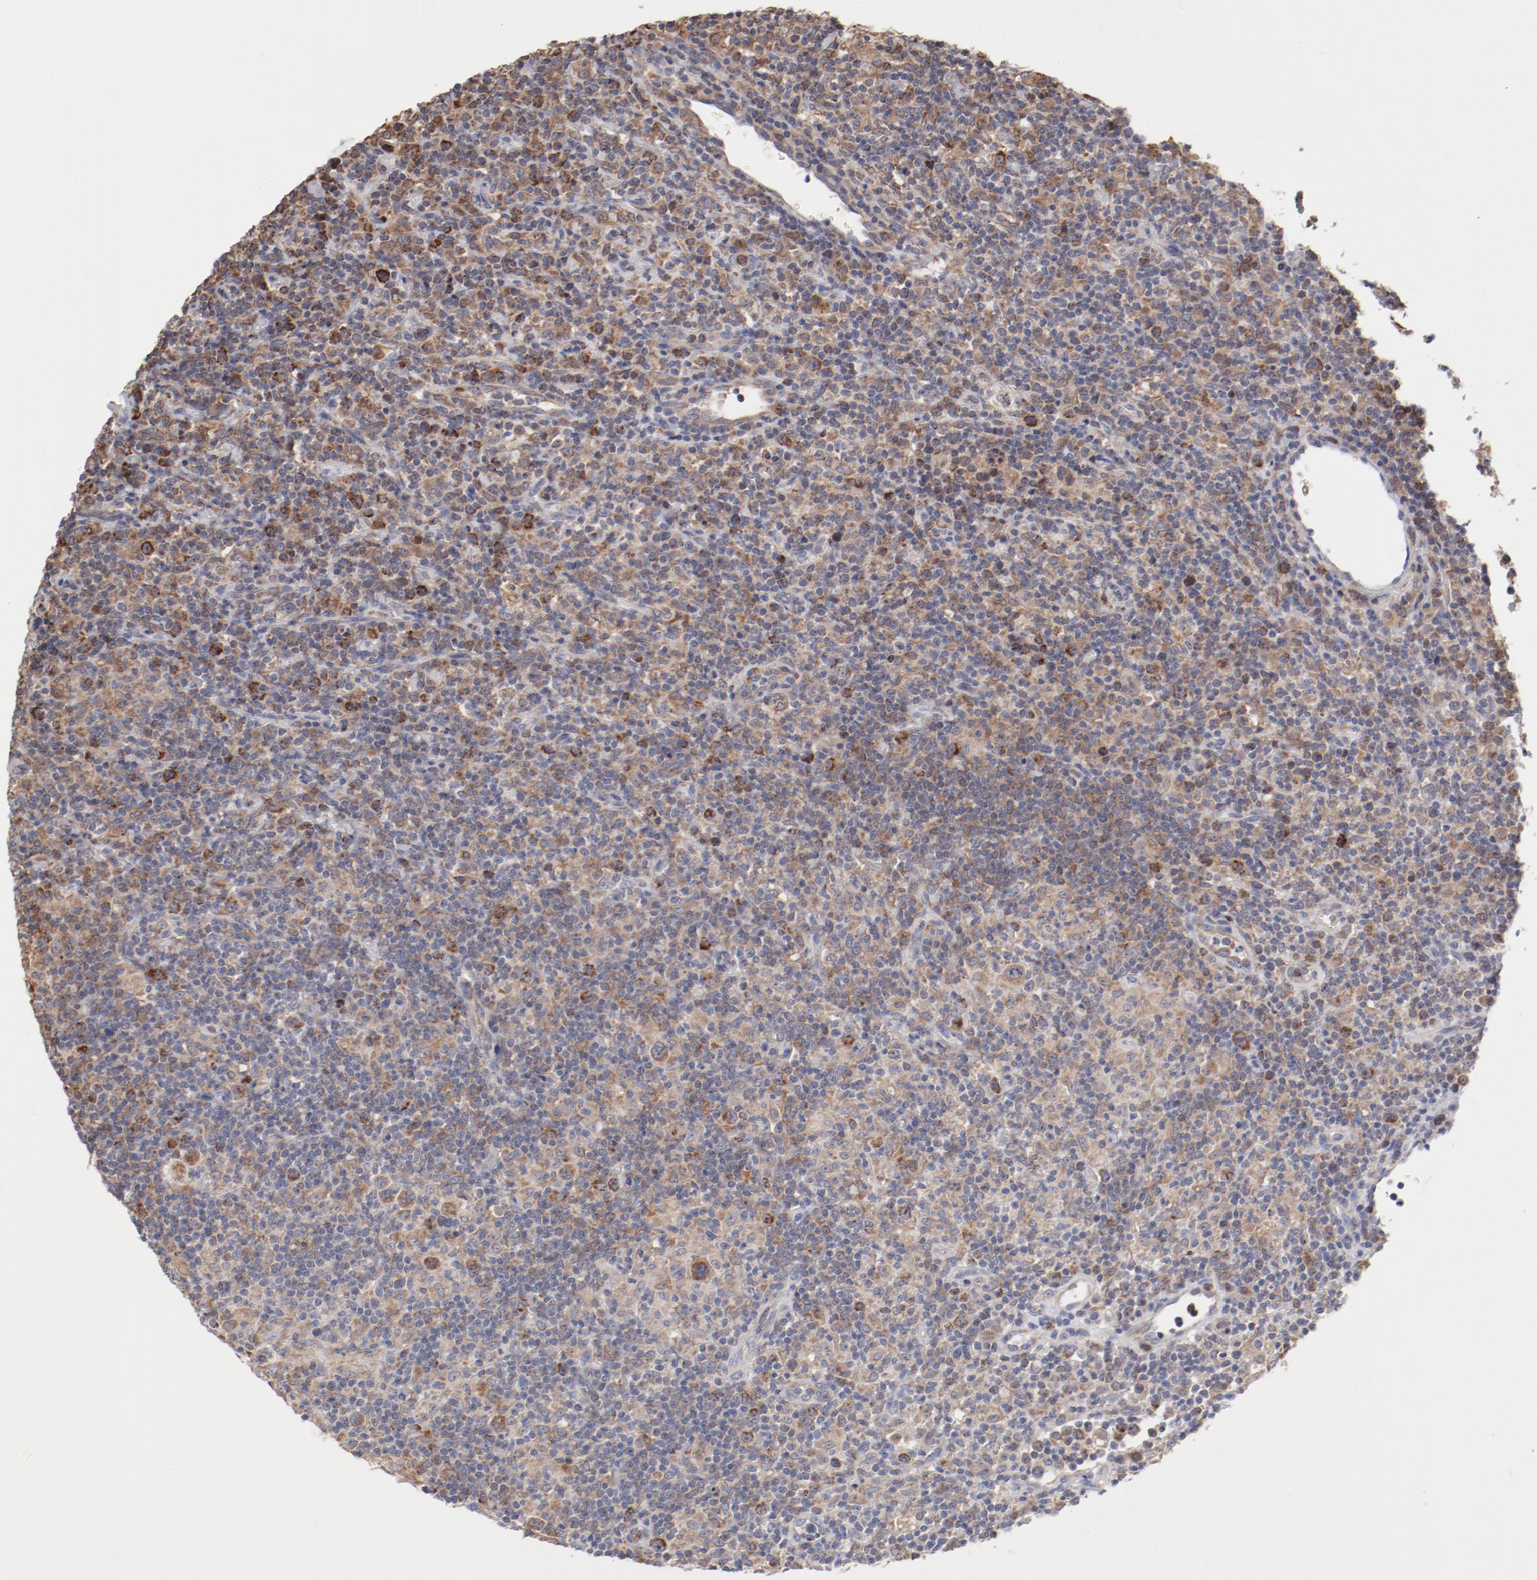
{"staining": {"intensity": "weak", "quantity": ">75%", "location": "cytoplasmic/membranous"}, "tissue": "lymphoma", "cell_type": "Tumor cells", "image_type": "cancer", "snomed": [{"axis": "morphology", "description": "Hodgkin's disease, NOS"}, {"axis": "topography", "description": "Lymph node"}], "caption": "Immunohistochemical staining of human lymphoma displays weak cytoplasmic/membranous protein positivity in about >75% of tumor cells. The staining was performed using DAB (3,3'-diaminobenzidine) to visualize the protein expression in brown, while the nuclei were stained in blue with hematoxylin (Magnification: 20x).", "gene": "PPFIBP2", "patient": {"sex": "male", "age": 65}}